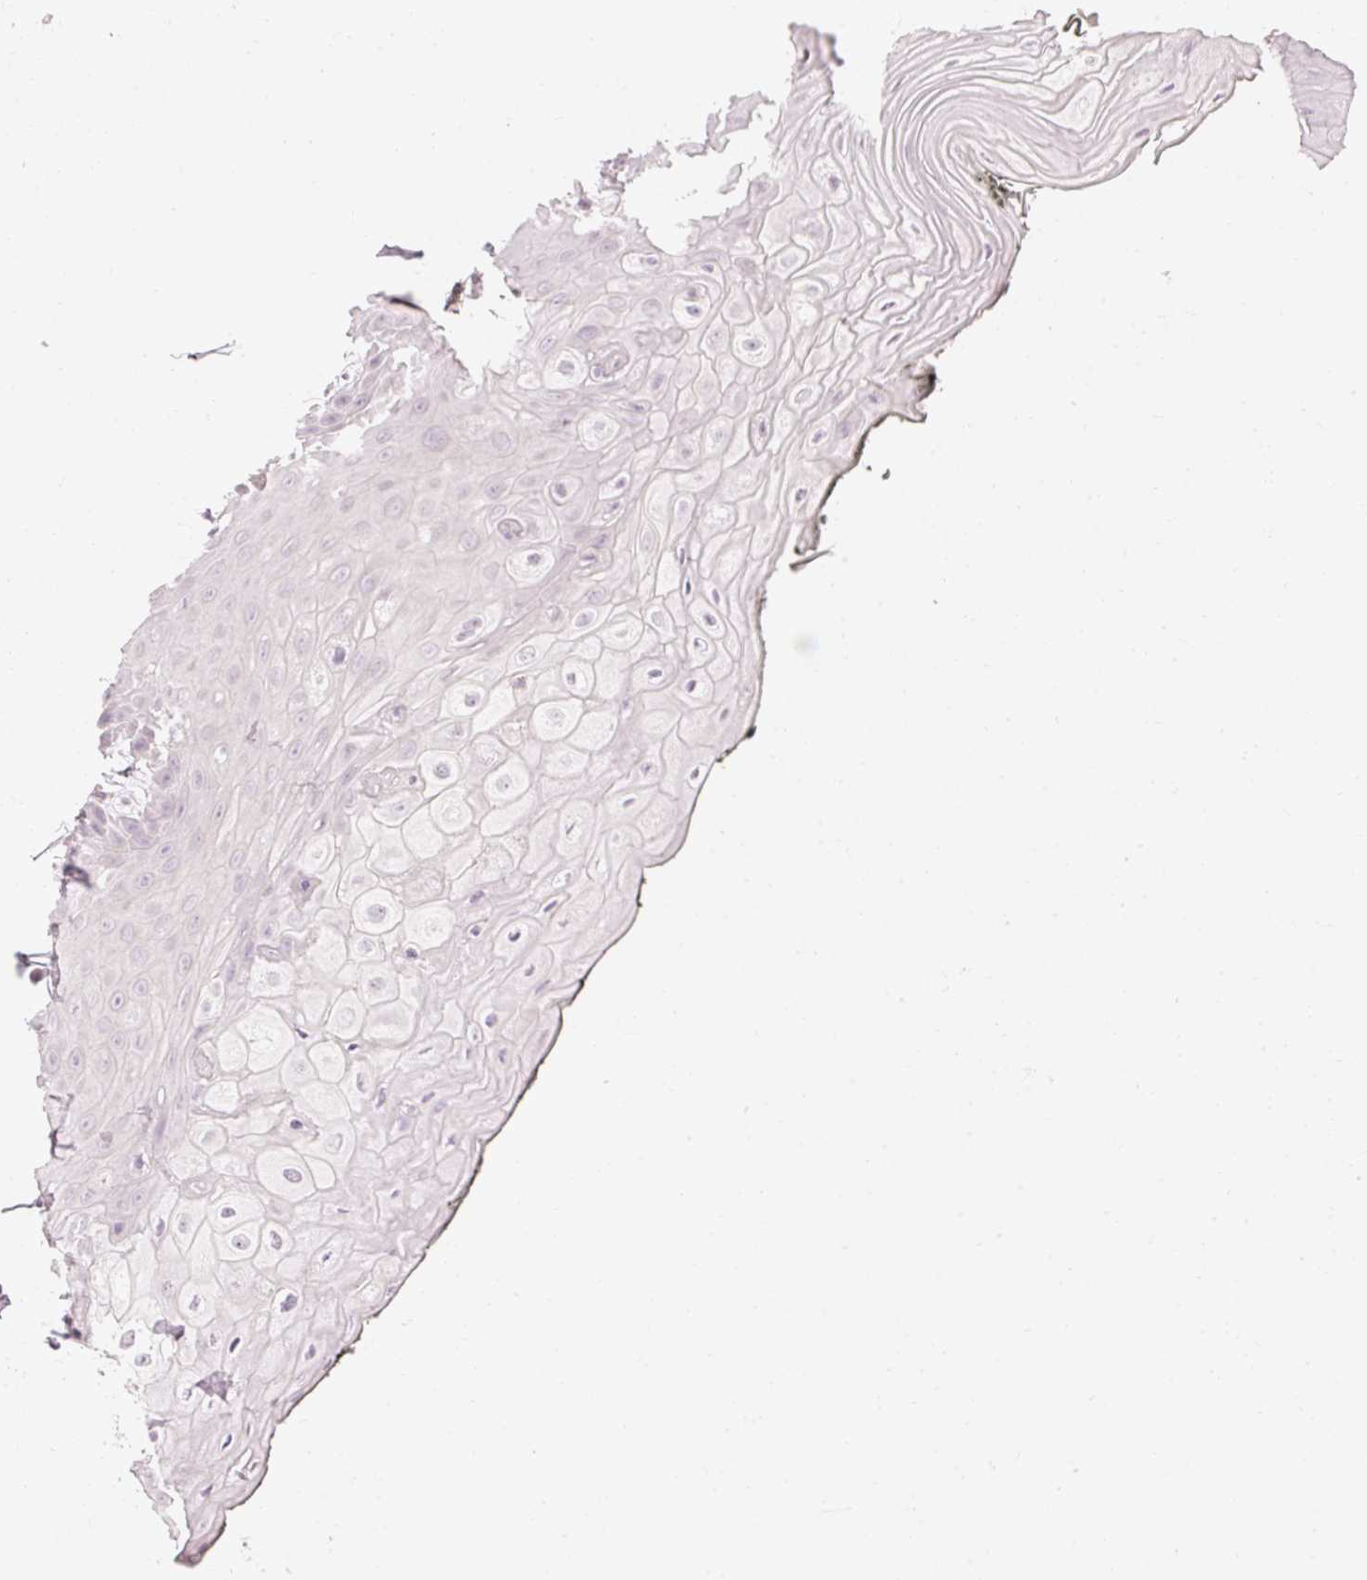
{"staining": {"intensity": "negative", "quantity": "none", "location": "none"}, "tissue": "oral mucosa", "cell_type": "Squamous epithelial cells", "image_type": "normal", "snomed": [{"axis": "morphology", "description": "Normal tissue, NOS"}, {"axis": "topography", "description": "Oral tissue"}, {"axis": "topography", "description": "Tounge, NOS"}], "caption": "Micrograph shows no protein expression in squamous epithelial cells of unremarkable oral mucosa.", "gene": "ELAVL3", "patient": {"sex": "female", "age": 59}}